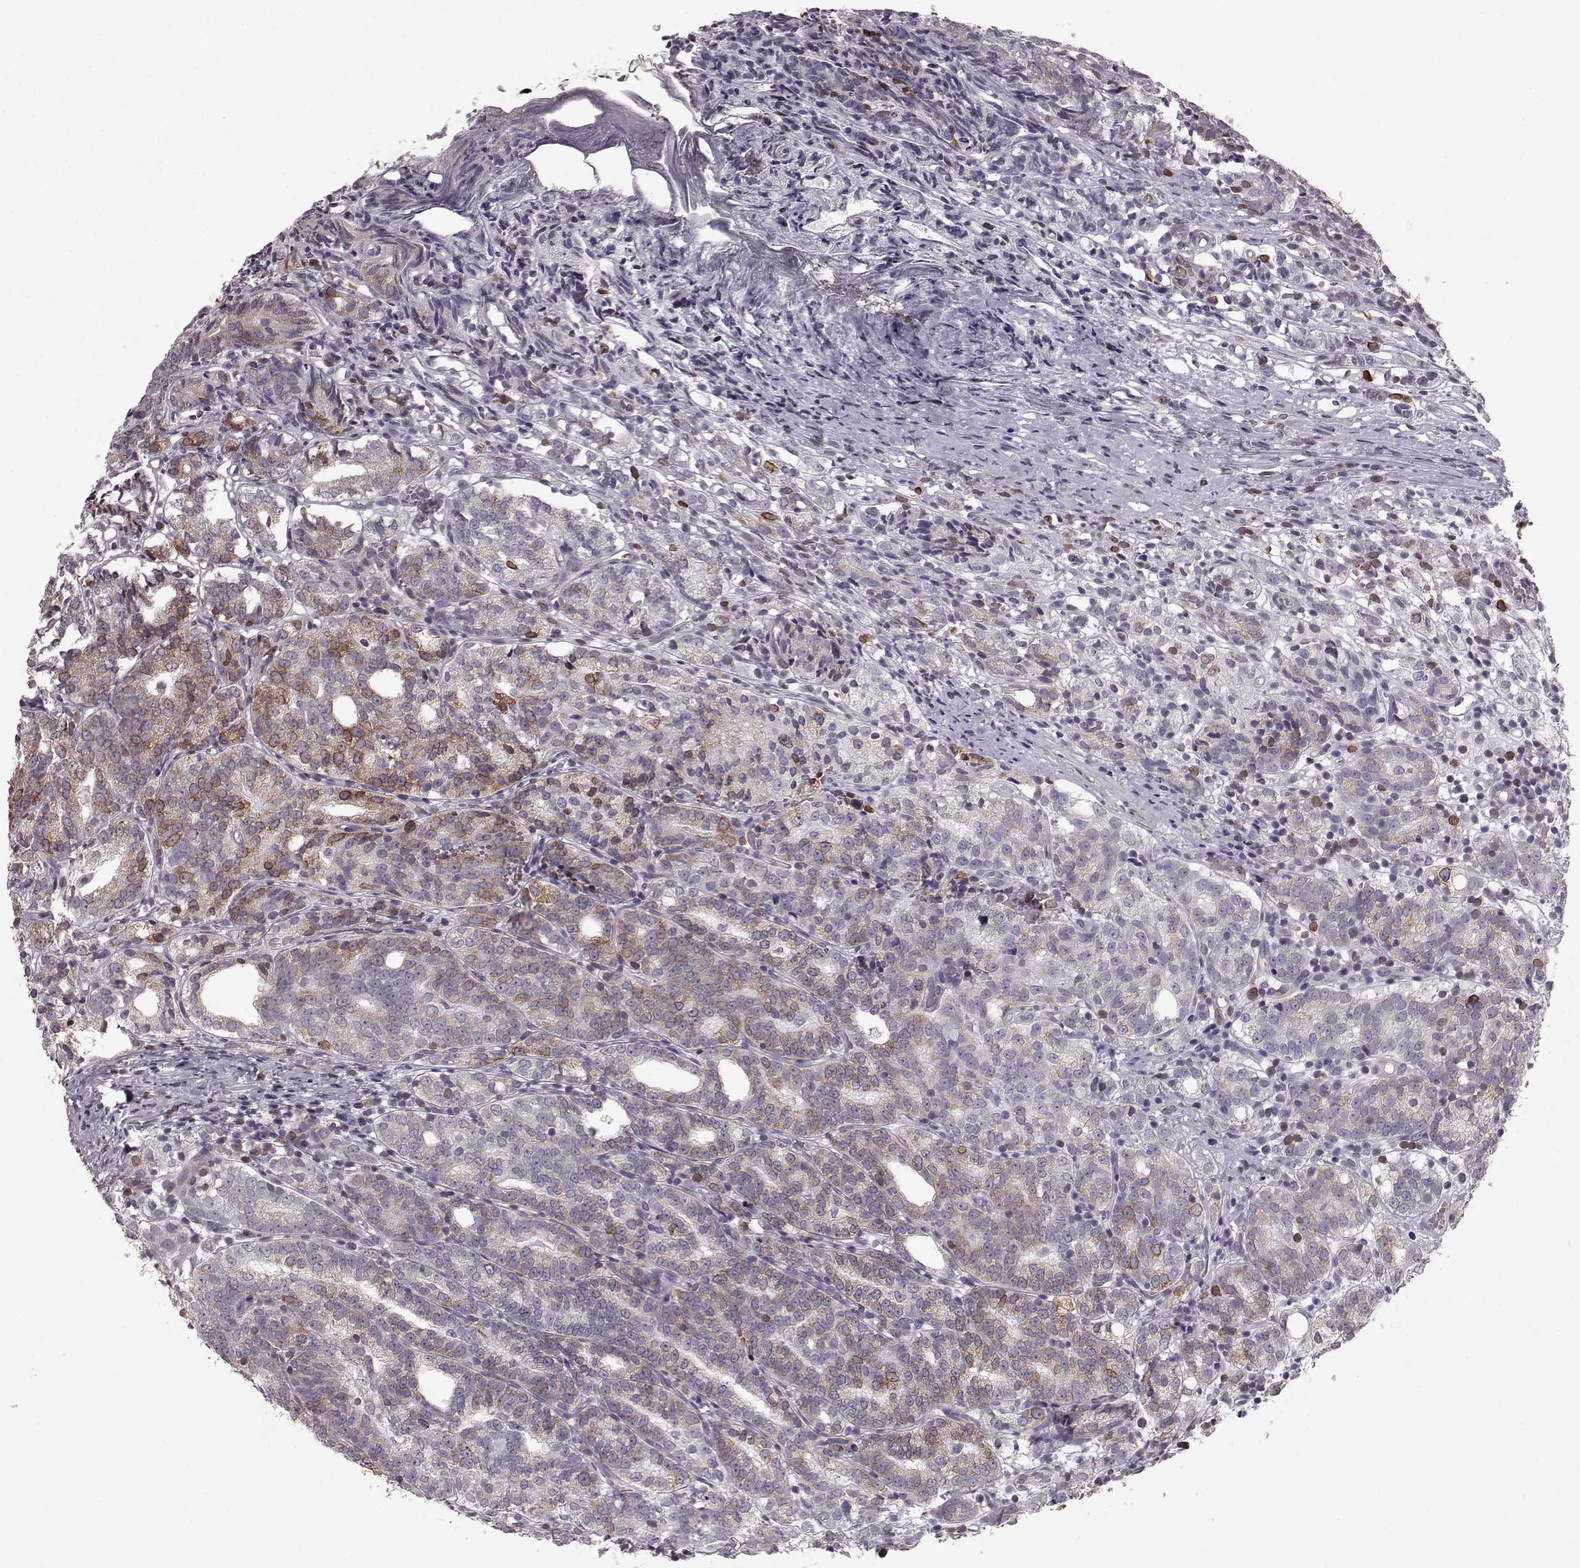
{"staining": {"intensity": "moderate", "quantity": "<25%", "location": "cytoplasmic/membranous"}, "tissue": "prostate cancer", "cell_type": "Tumor cells", "image_type": "cancer", "snomed": [{"axis": "morphology", "description": "Adenocarcinoma, High grade"}, {"axis": "topography", "description": "Prostate"}], "caption": "Prostate high-grade adenocarcinoma stained with DAB IHC shows low levels of moderate cytoplasmic/membranous expression in approximately <25% of tumor cells.", "gene": "ELOVL5", "patient": {"sex": "male", "age": 53}}